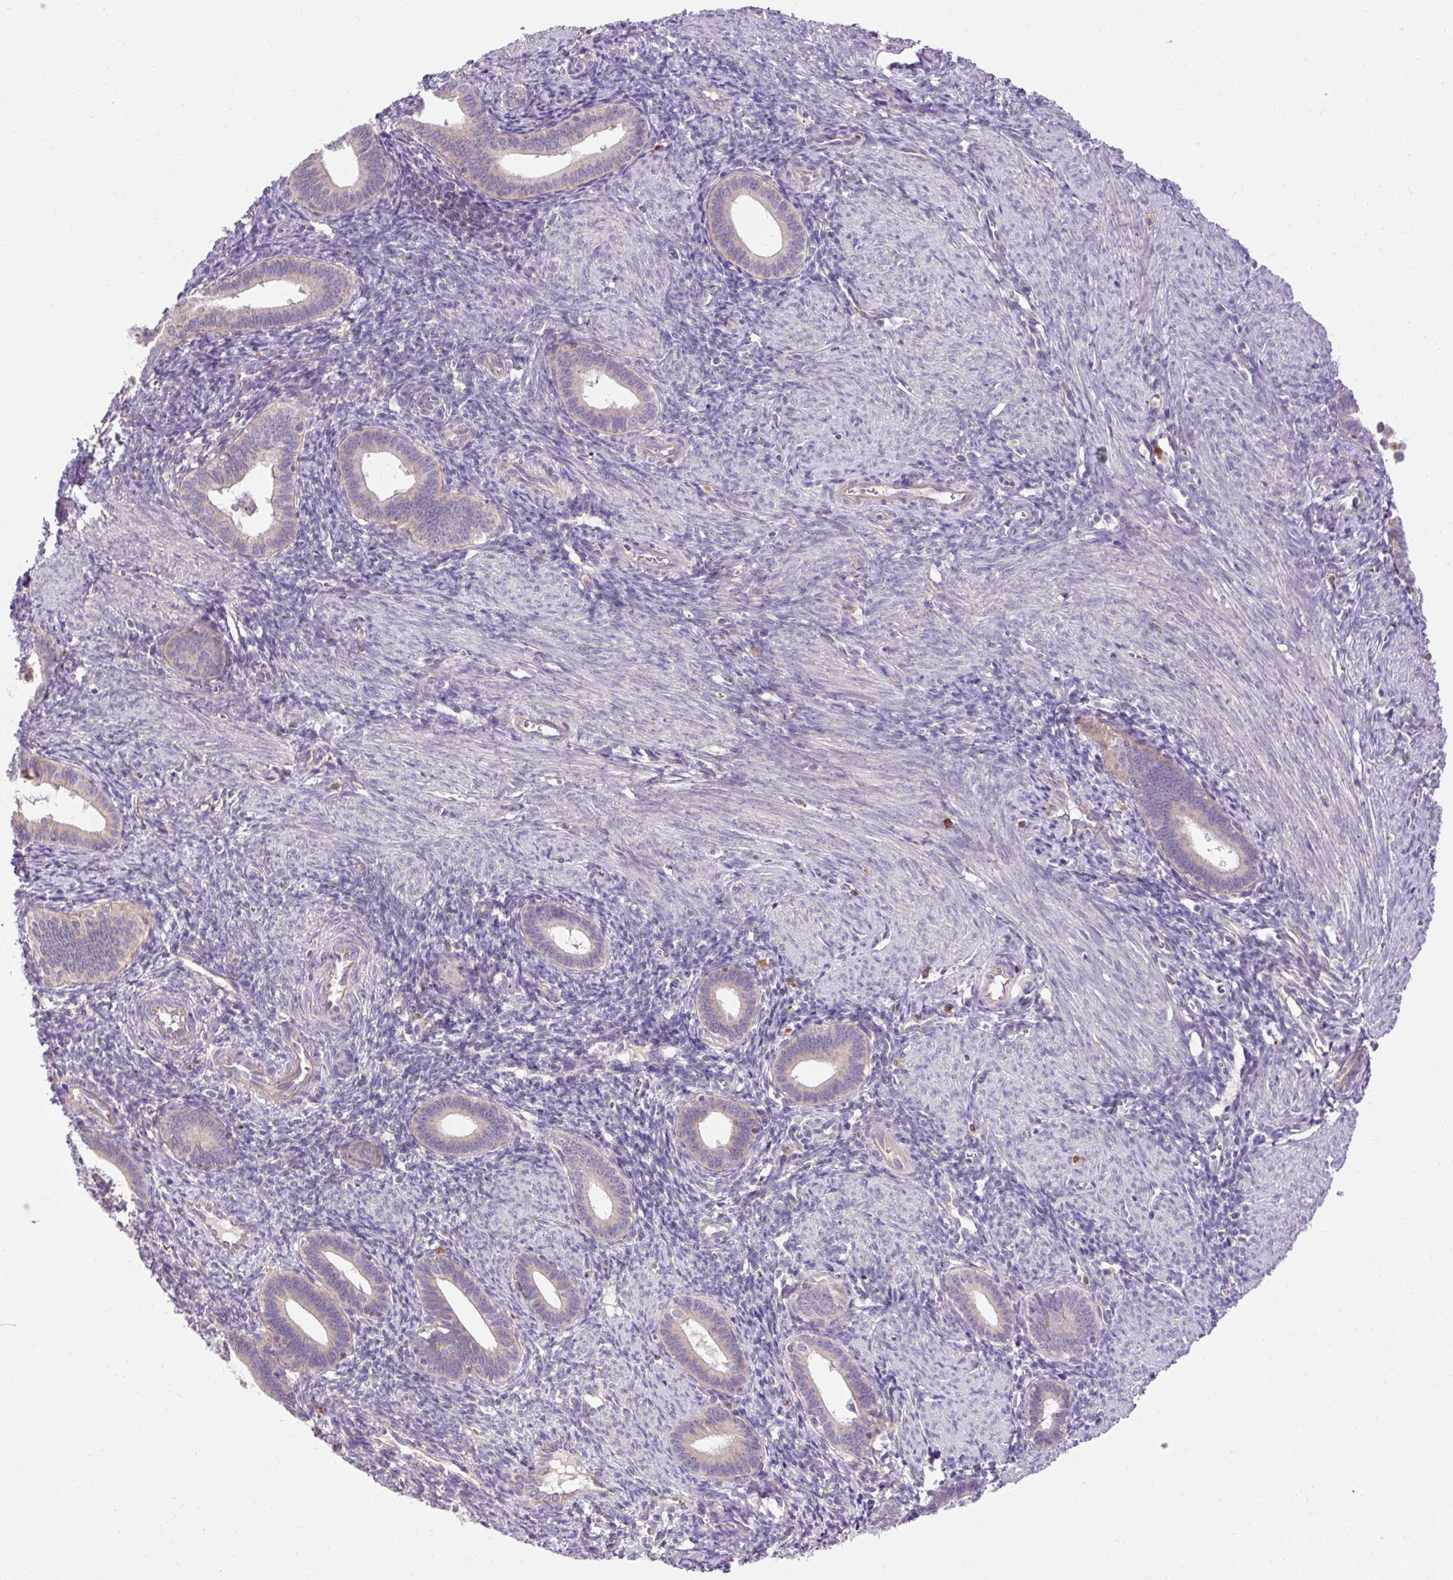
{"staining": {"intensity": "negative", "quantity": "none", "location": "none"}, "tissue": "endometrium", "cell_type": "Cells in endometrial stroma", "image_type": "normal", "snomed": [{"axis": "morphology", "description": "Normal tissue, NOS"}, {"axis": "topography", "description": "Endometrium"}], "caption": "This photomicrograph is of benign endometrium stained with IHC to label a protein in brown with the nuclei are counter-stained blue. There is no positivity in cells in endometrial stroma. (DAB IHC visualized using brightfield microscopy, high magnification).", "gene": "HEXB", "patient": {"sex": "female", "age": 41}}